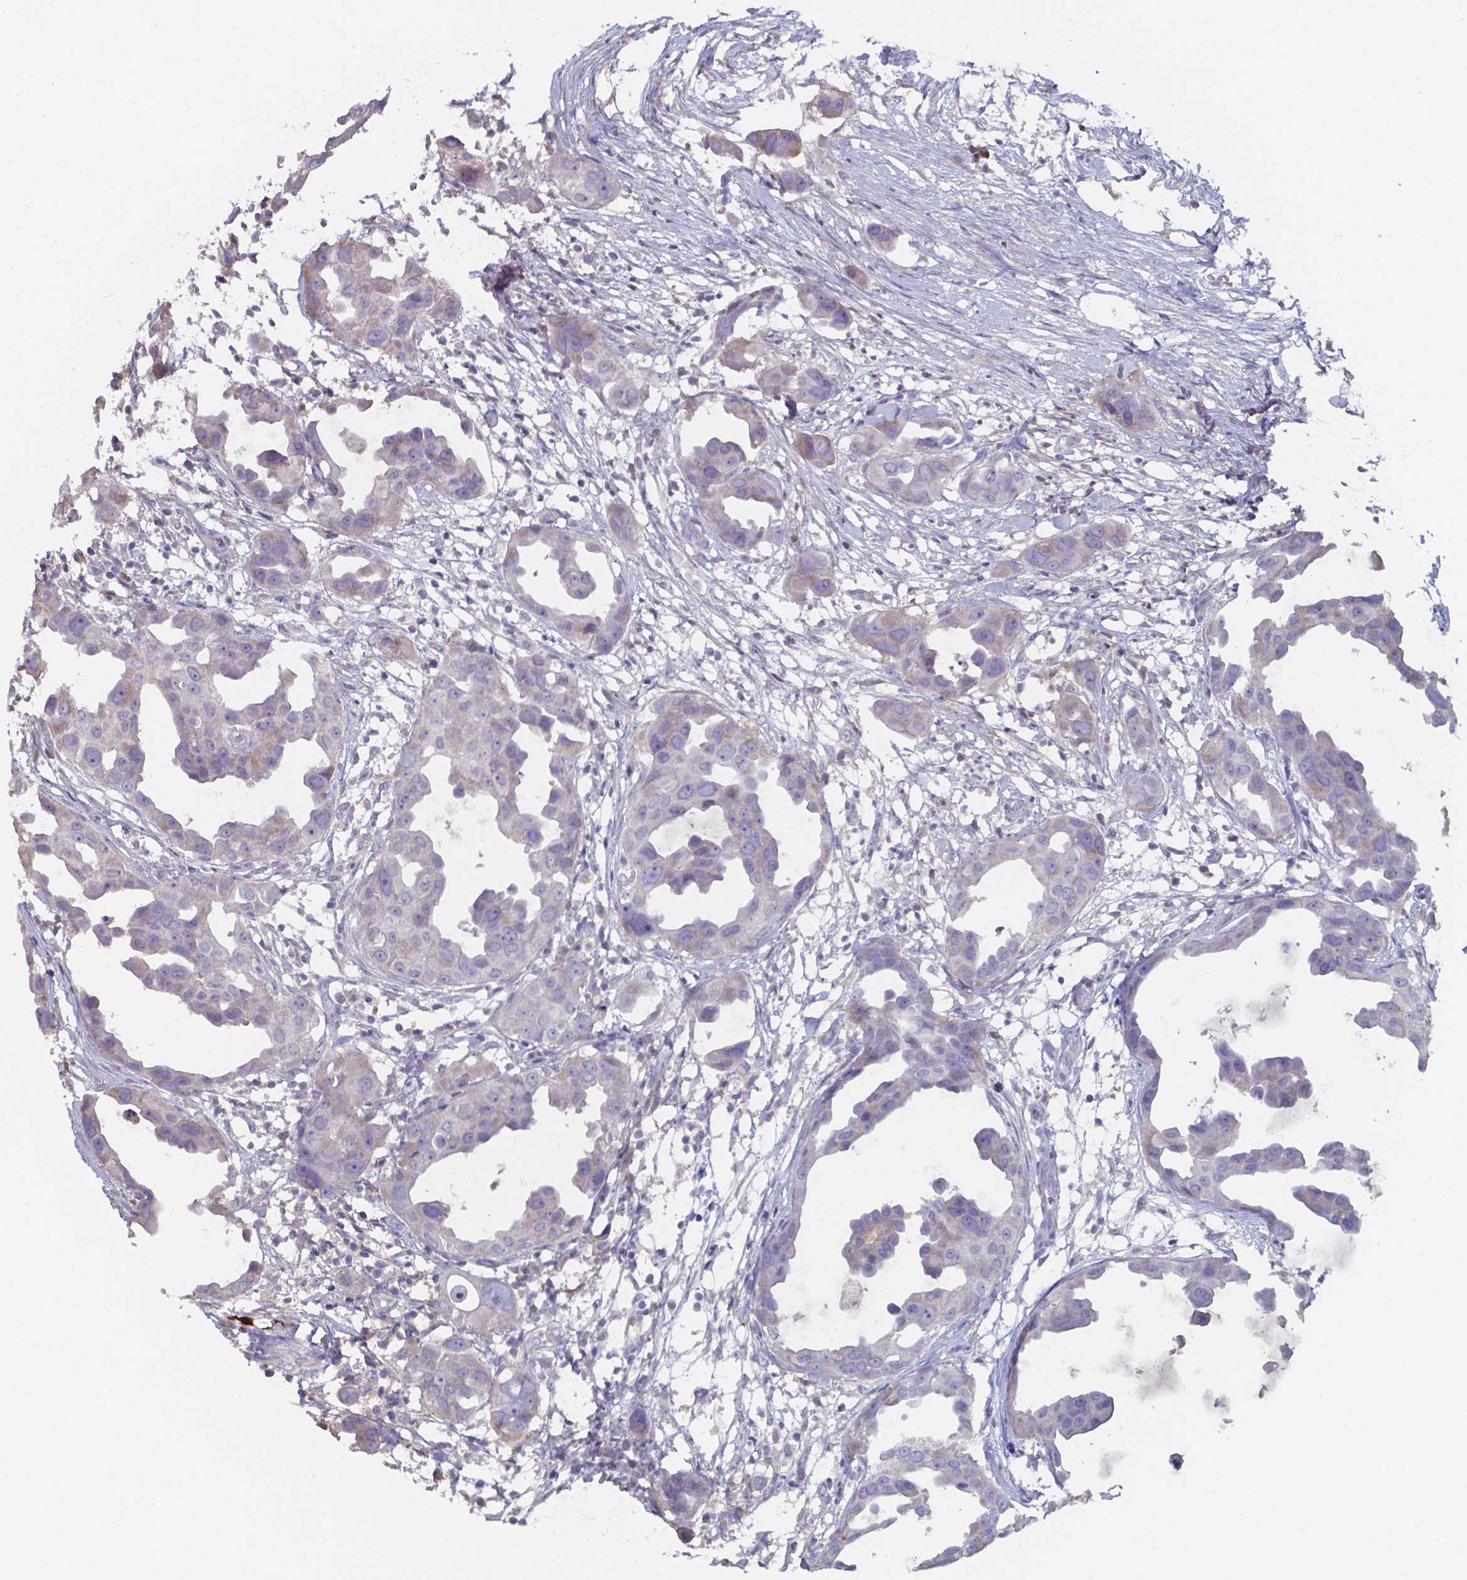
{"staining": {"intensity": "negative", "quantity": "none", "location": "none"}, "tissue": "breast cancer", "cell_type": "Tumor cells", "image_type": "cancer", "snomed": [{"axis": "morphology", "description": "Duct carcinoma"}, {"axis": "topography", "description": "Breast"}], "caption": "Invasive ductal carcinoma (breast) was stained to show a protein in brown. There is no significant positivity in tumor cells. (Brightfield microscopy of DAB (3,3'-diaminobenzidine) immunohistochemistry at high magnification).", "gene": "BTBD17", "patient": {"sex": "female", "age": 38}}